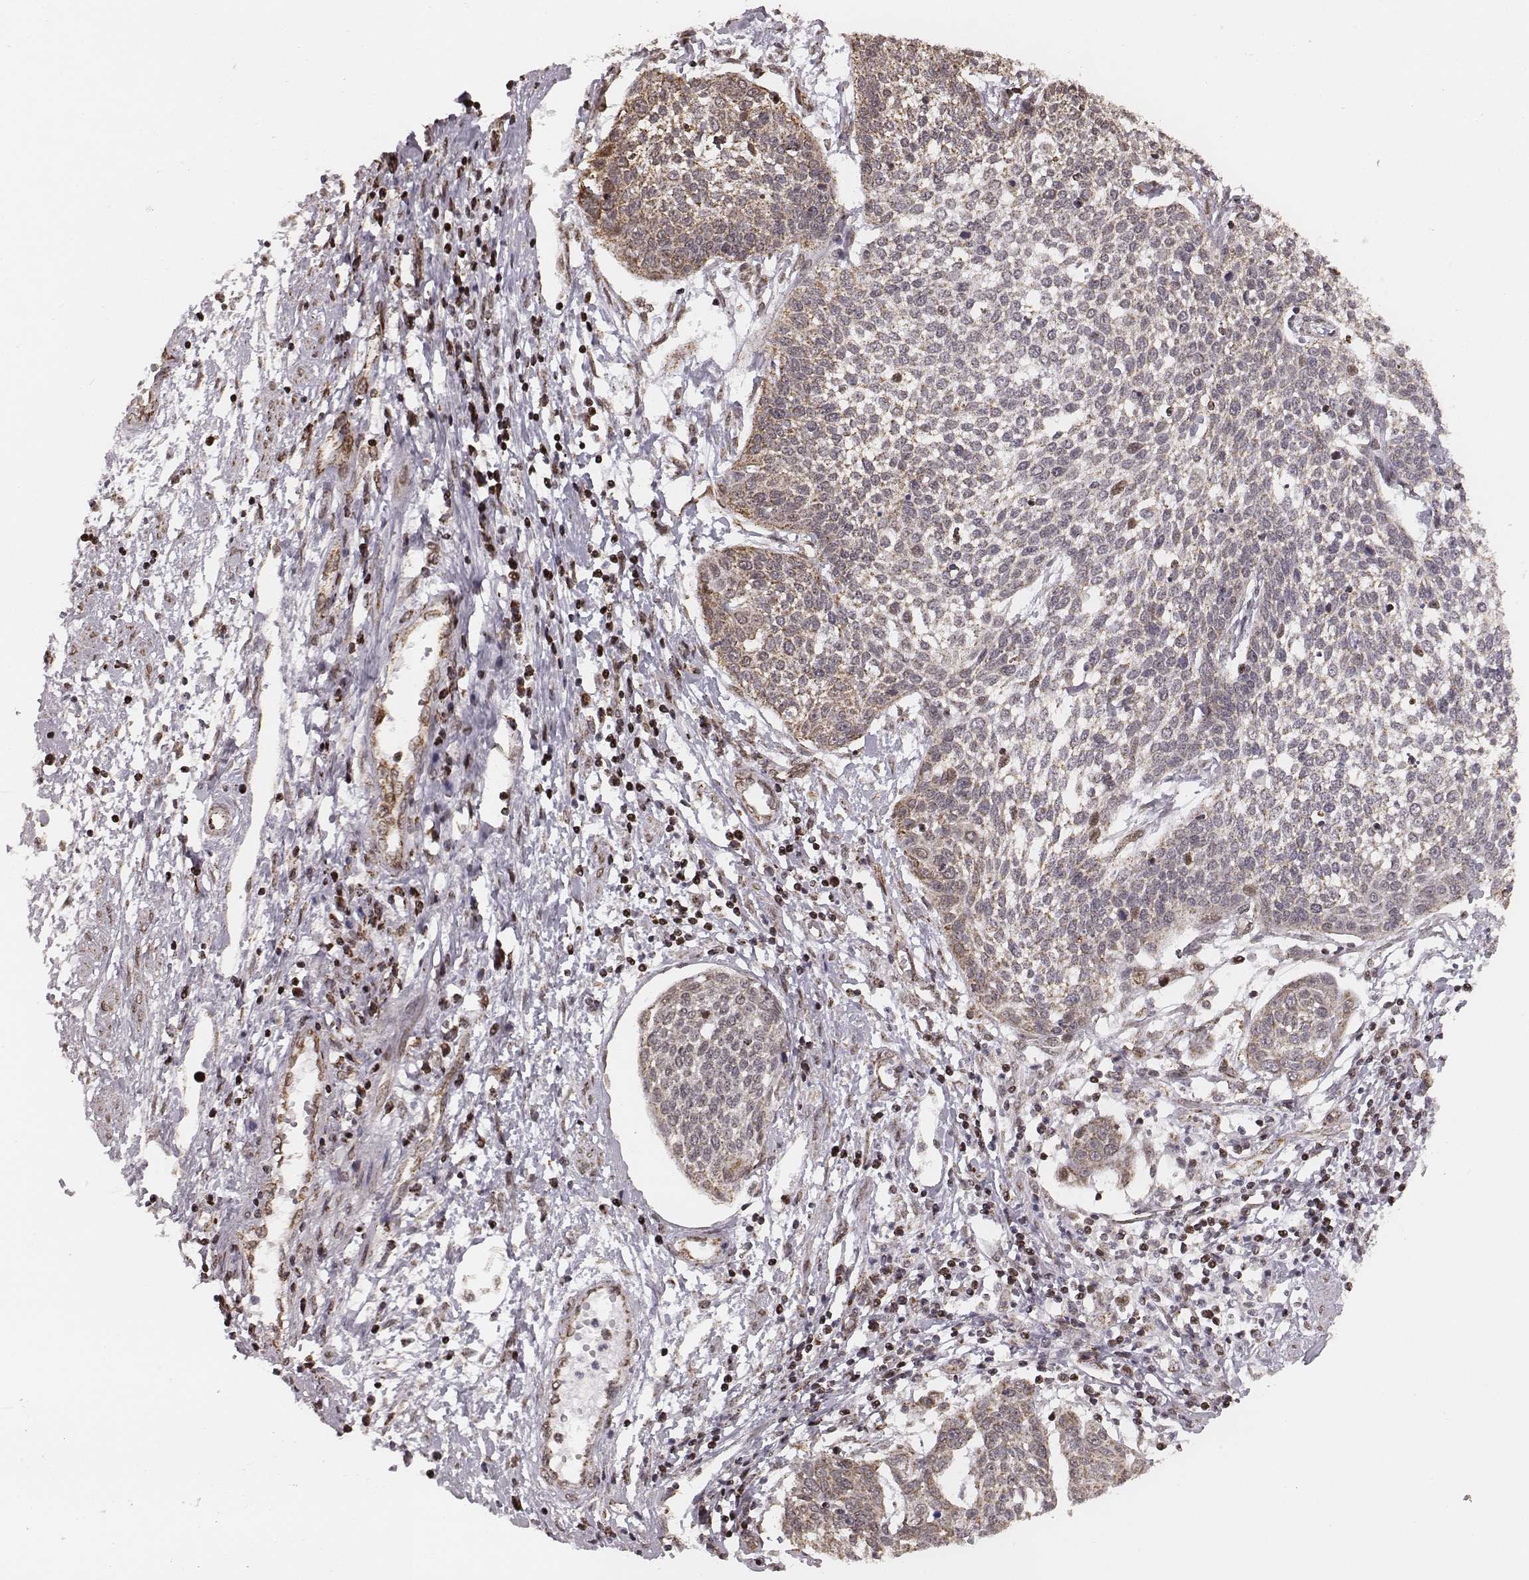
{"staining": {"intensity": "moderate", "quantity": ">75%", "location": "cytoplasmic/membranous"}, "tissue": "cervical cancer", "cell_type": "Tumor cells", "image_type": "cancer", "snomed": [{"axis": "morphology", "description": "Squamous cell carcinoma, NOS"}, {"axis": "topography", "description": "Cervix"}], "caption": "DAB immunohistochemical staining of human squamous cell carcinoma (cervical) displays moderate cytoplasmic/membranous protein expression in about >75% of tumor cells.", "gene": "ACOT2", "patient": {"sex": "female", "age": 34}}